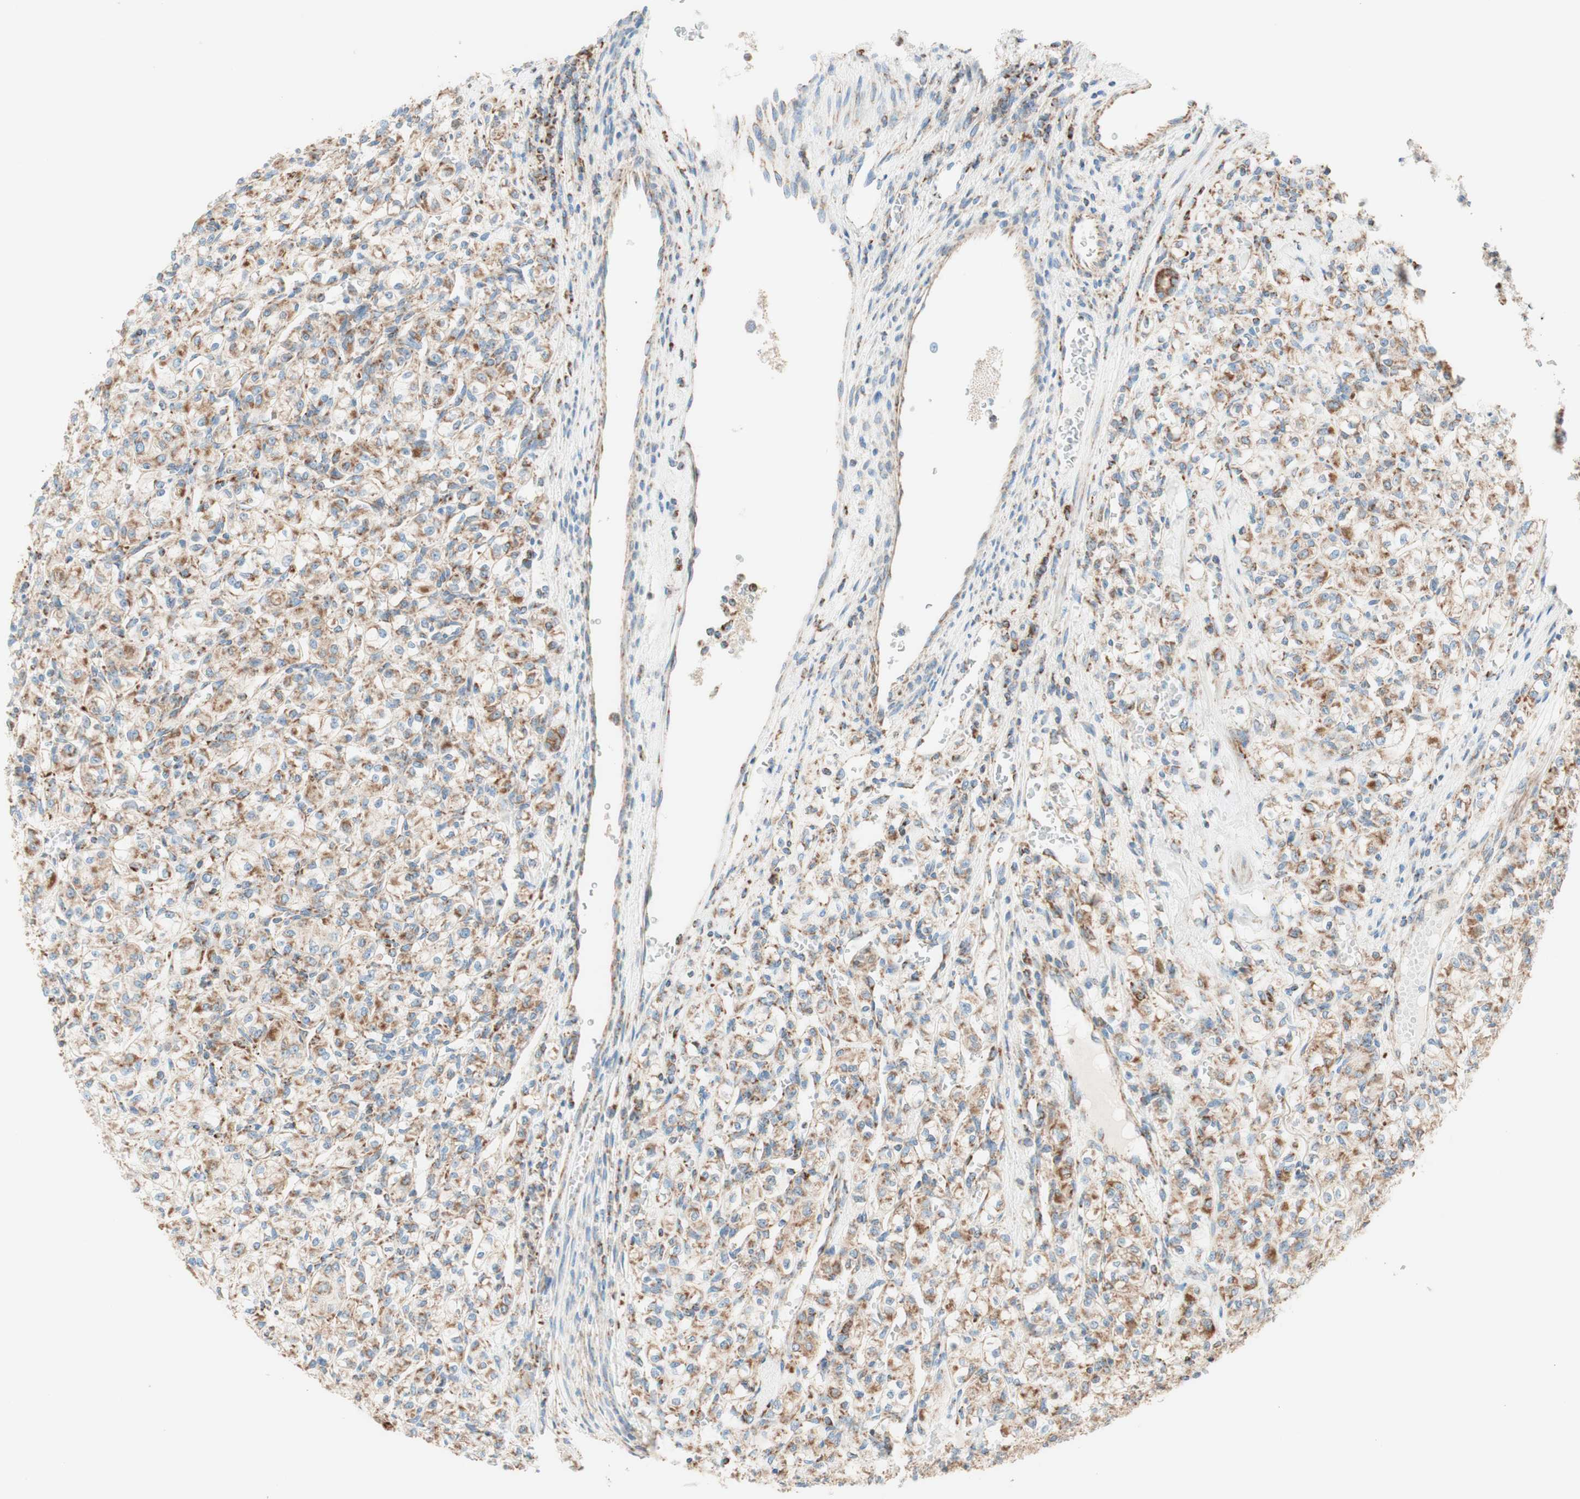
{"staining": {"intensity": "moderate", "quantity": ">75%", "location": "cytoplasmic/membranous"}, "tissue": "renal cancer", "cell_type": "Tumor cells", "image_type": "cancer", "snomed": [{"axis": "morphology", "description": "Adenocarcinoma, NOS"}, {"axis": "topography", "description": "Kidney"}], "caption": "DAB (3,3'-diaminobenzidine) immunohistochemical staining of human renal cancer reveals moderate cytoplasmic/membranous protein staining in about >75% of tumor cells. Nuclei are stained in blue.", "gene": "TOMM20", "patient": {"sex": "male", "age": 77}}